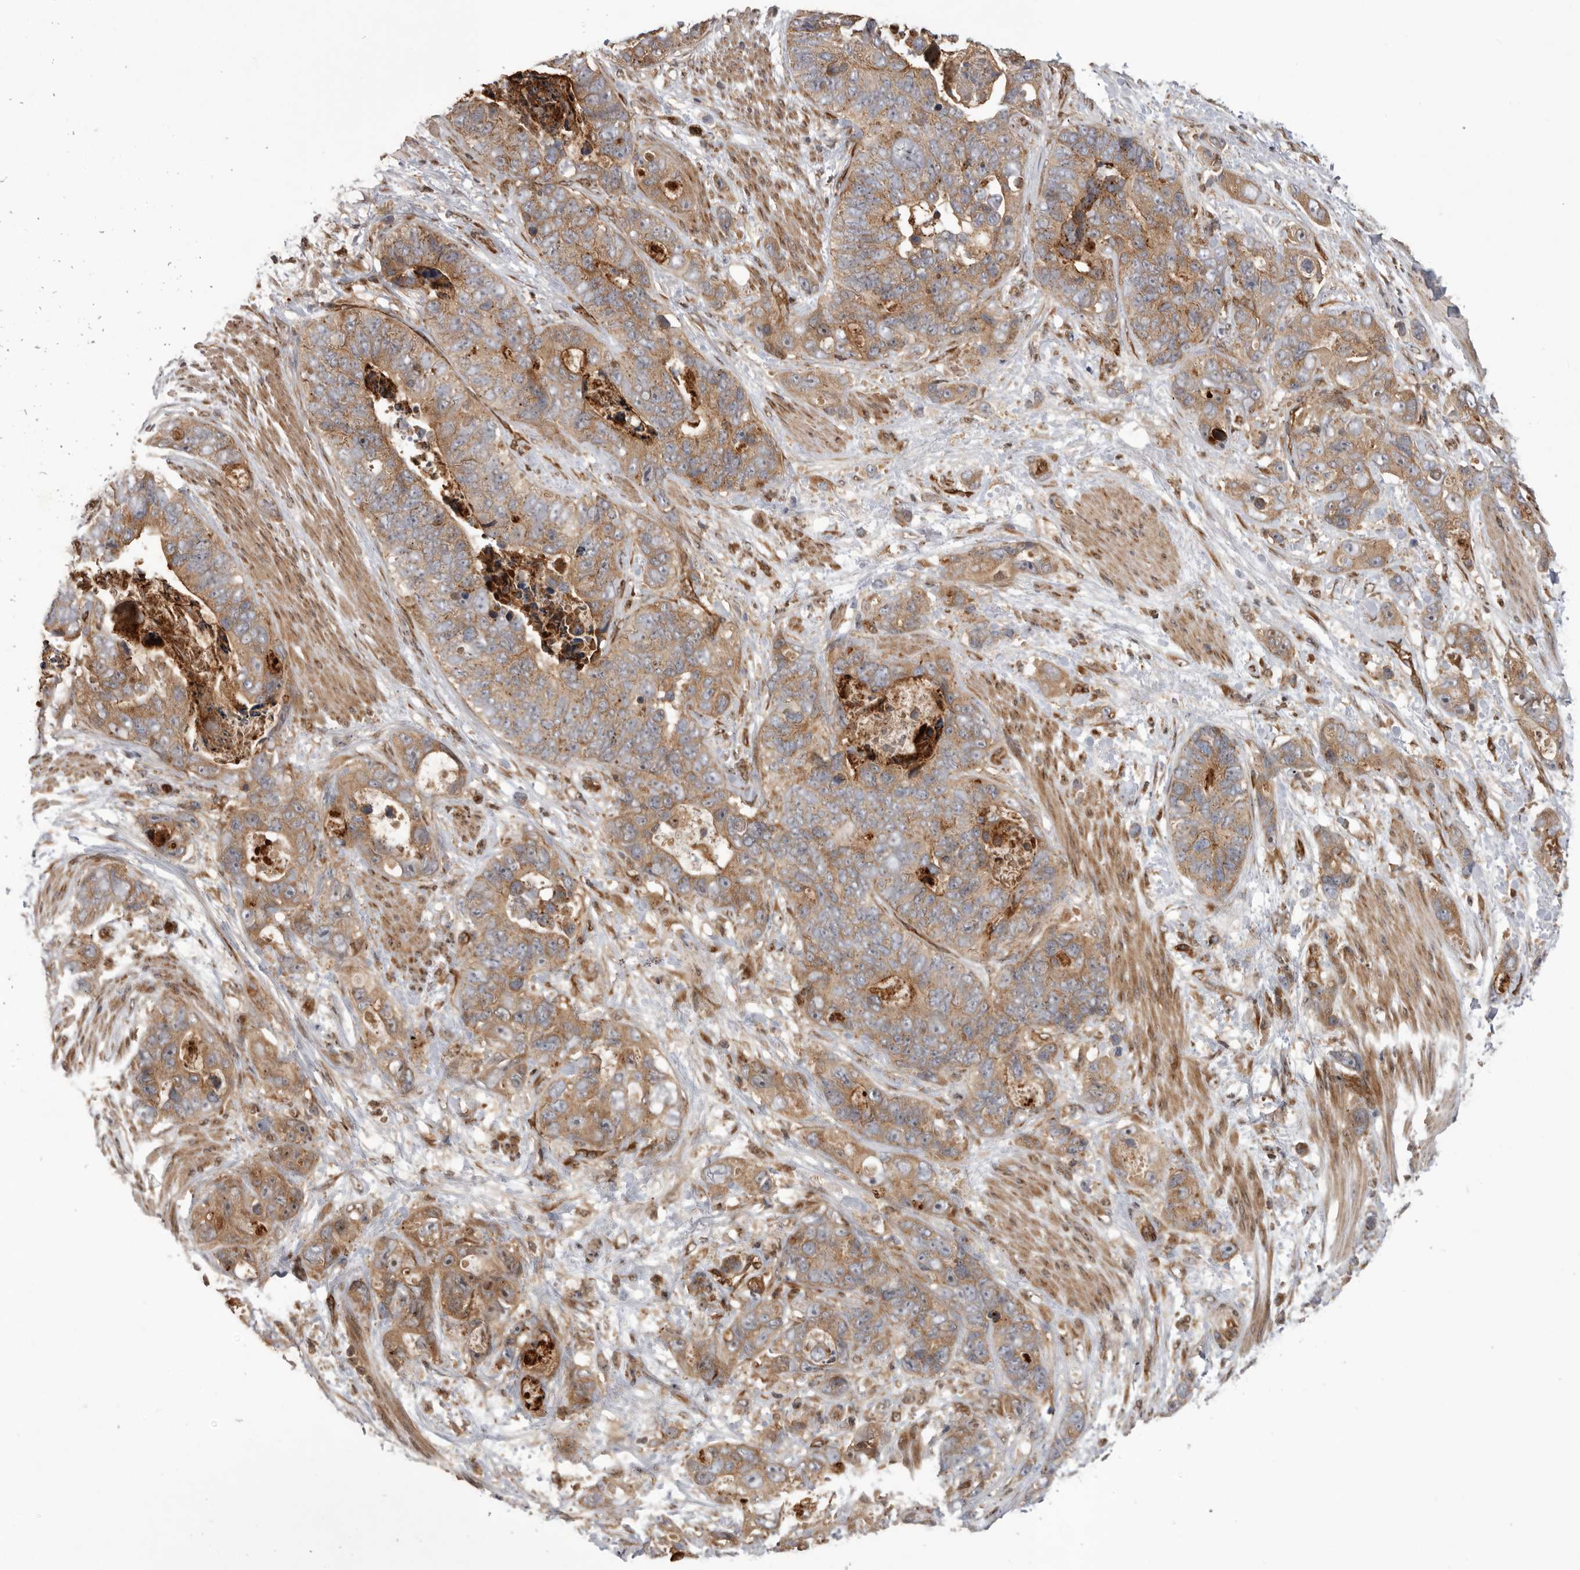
{"staining": {"intensity": "moderate", "quantity": ">75%", "location": "cytoplasmic/membranous"}, "tissue": "stomach cancer", "cell_type": "Tumor cells", "image_type": "cancer", "snomed": [{"axis": "morphology", "description": "Normal tissue, NOS"}, {"axis": "morphology", "description": "Adenocarcinoma, NOS"}, {"axis": "topography", "description": "Stomach"}], "caption": "Adenocarcinoma (stomach) stained with DAB (3,3'-diaminobenzidine) immunohistochemistry exhibits medium levels of moderate cytoplasmic/membranous expression in approximately >75% of tumor cells.", "gene": "DHDDS", "patient": {"sex": "female", "age": 89}}